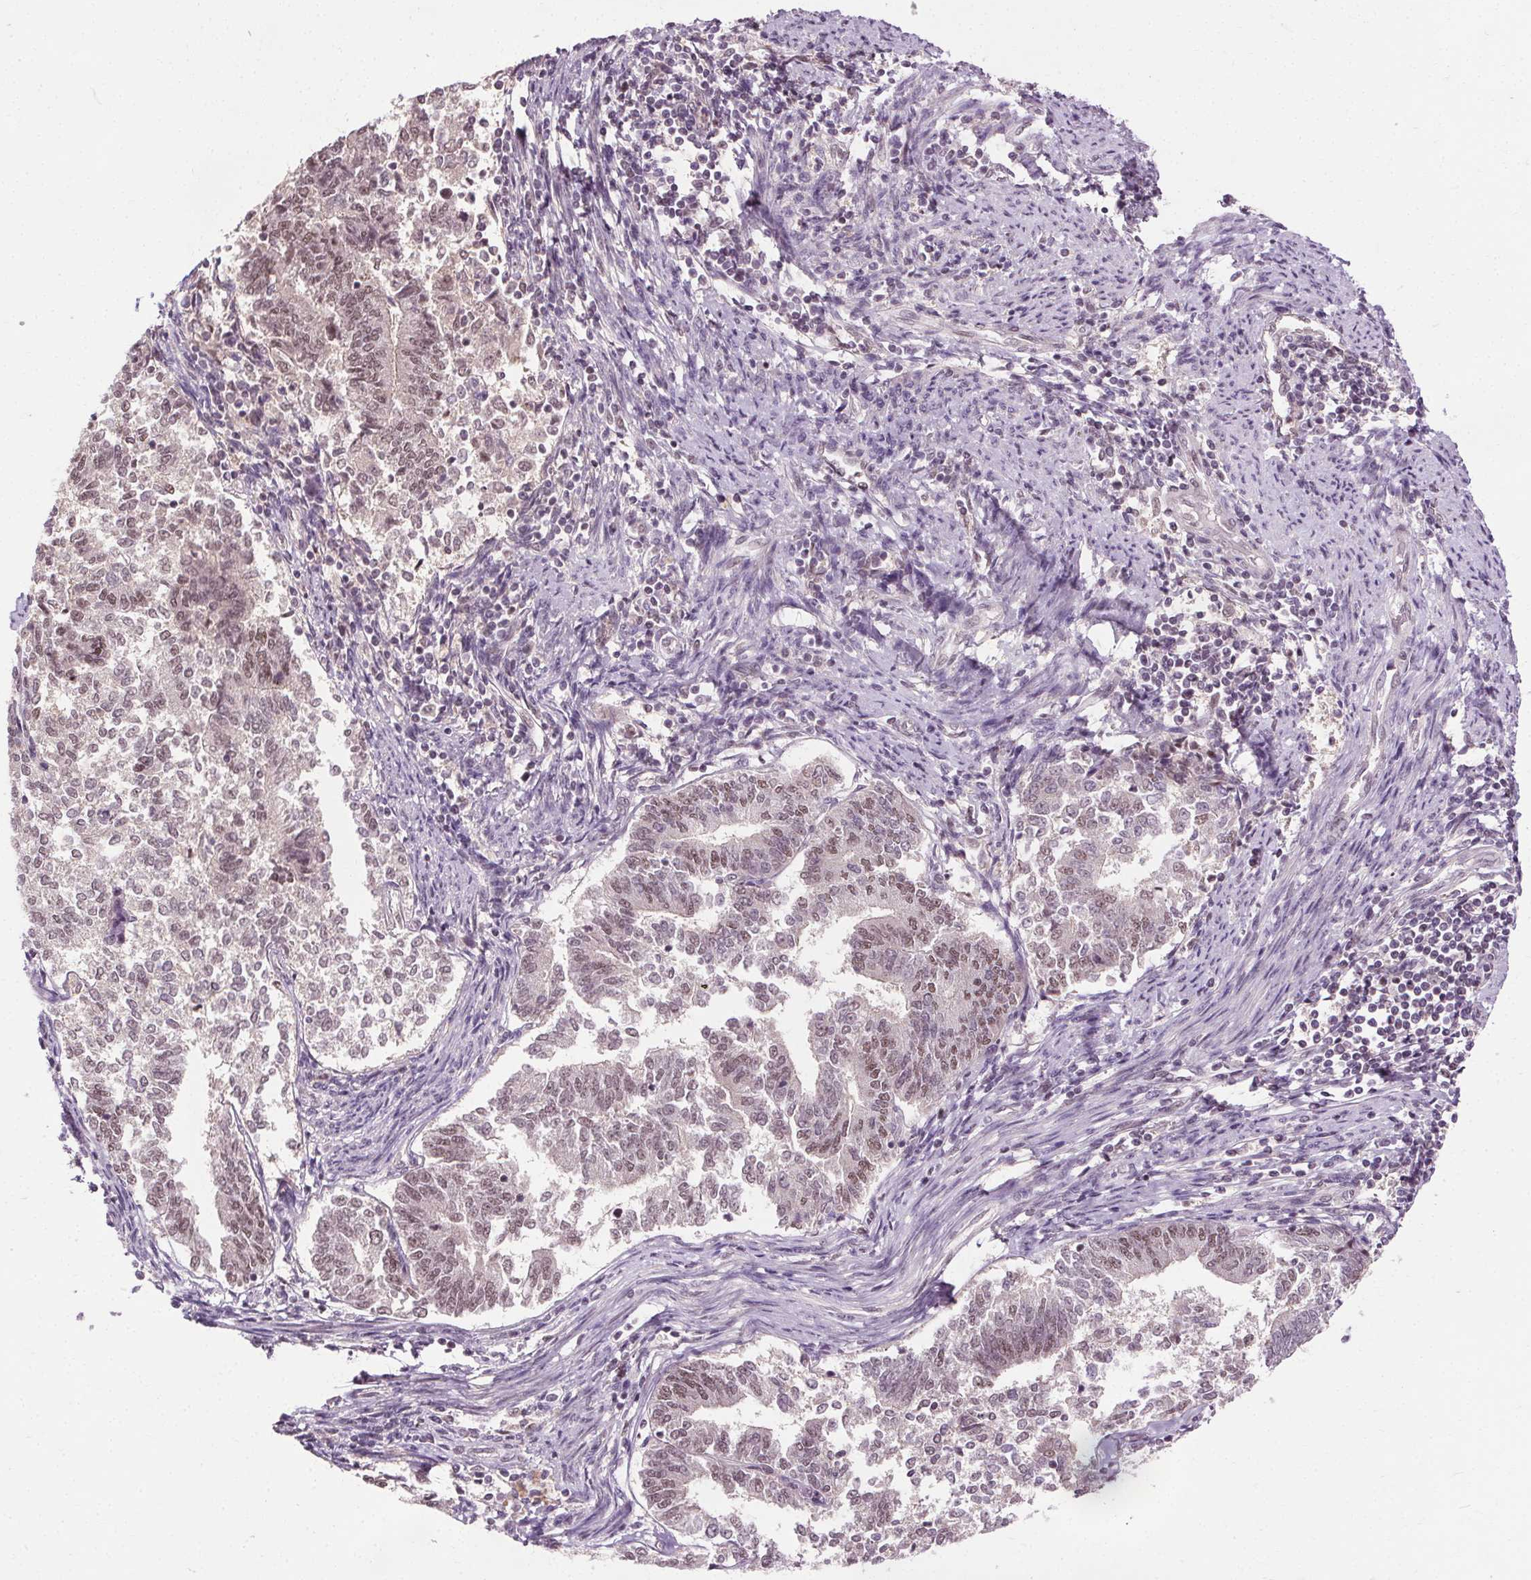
{"staining": {"intensity": "moderate", "quantity": "25%-75%", "location": "nuclear"}, "tissue": "endometrial cancer", "cell_type": "Tumor cells", "image_type": "cancer", "snomed": [{"axis": "morphology", "description": "Adenocarcinoma, NOS"}, {"axis": "topography", "description": "Endometrium"}], "caption": "A medium amount of moderate nuclear staining is seen in approximately 25%-75% of tumor cells in endometrial cancer tissue. The staining is performed using DAB (3,3'-diaminobenzidine) brown chromogen to label protein expression. The nuclei are counter-stained blue using hematoxylin.", "gene": "MED6", "patient": {"sex": "female", "age": 65}}